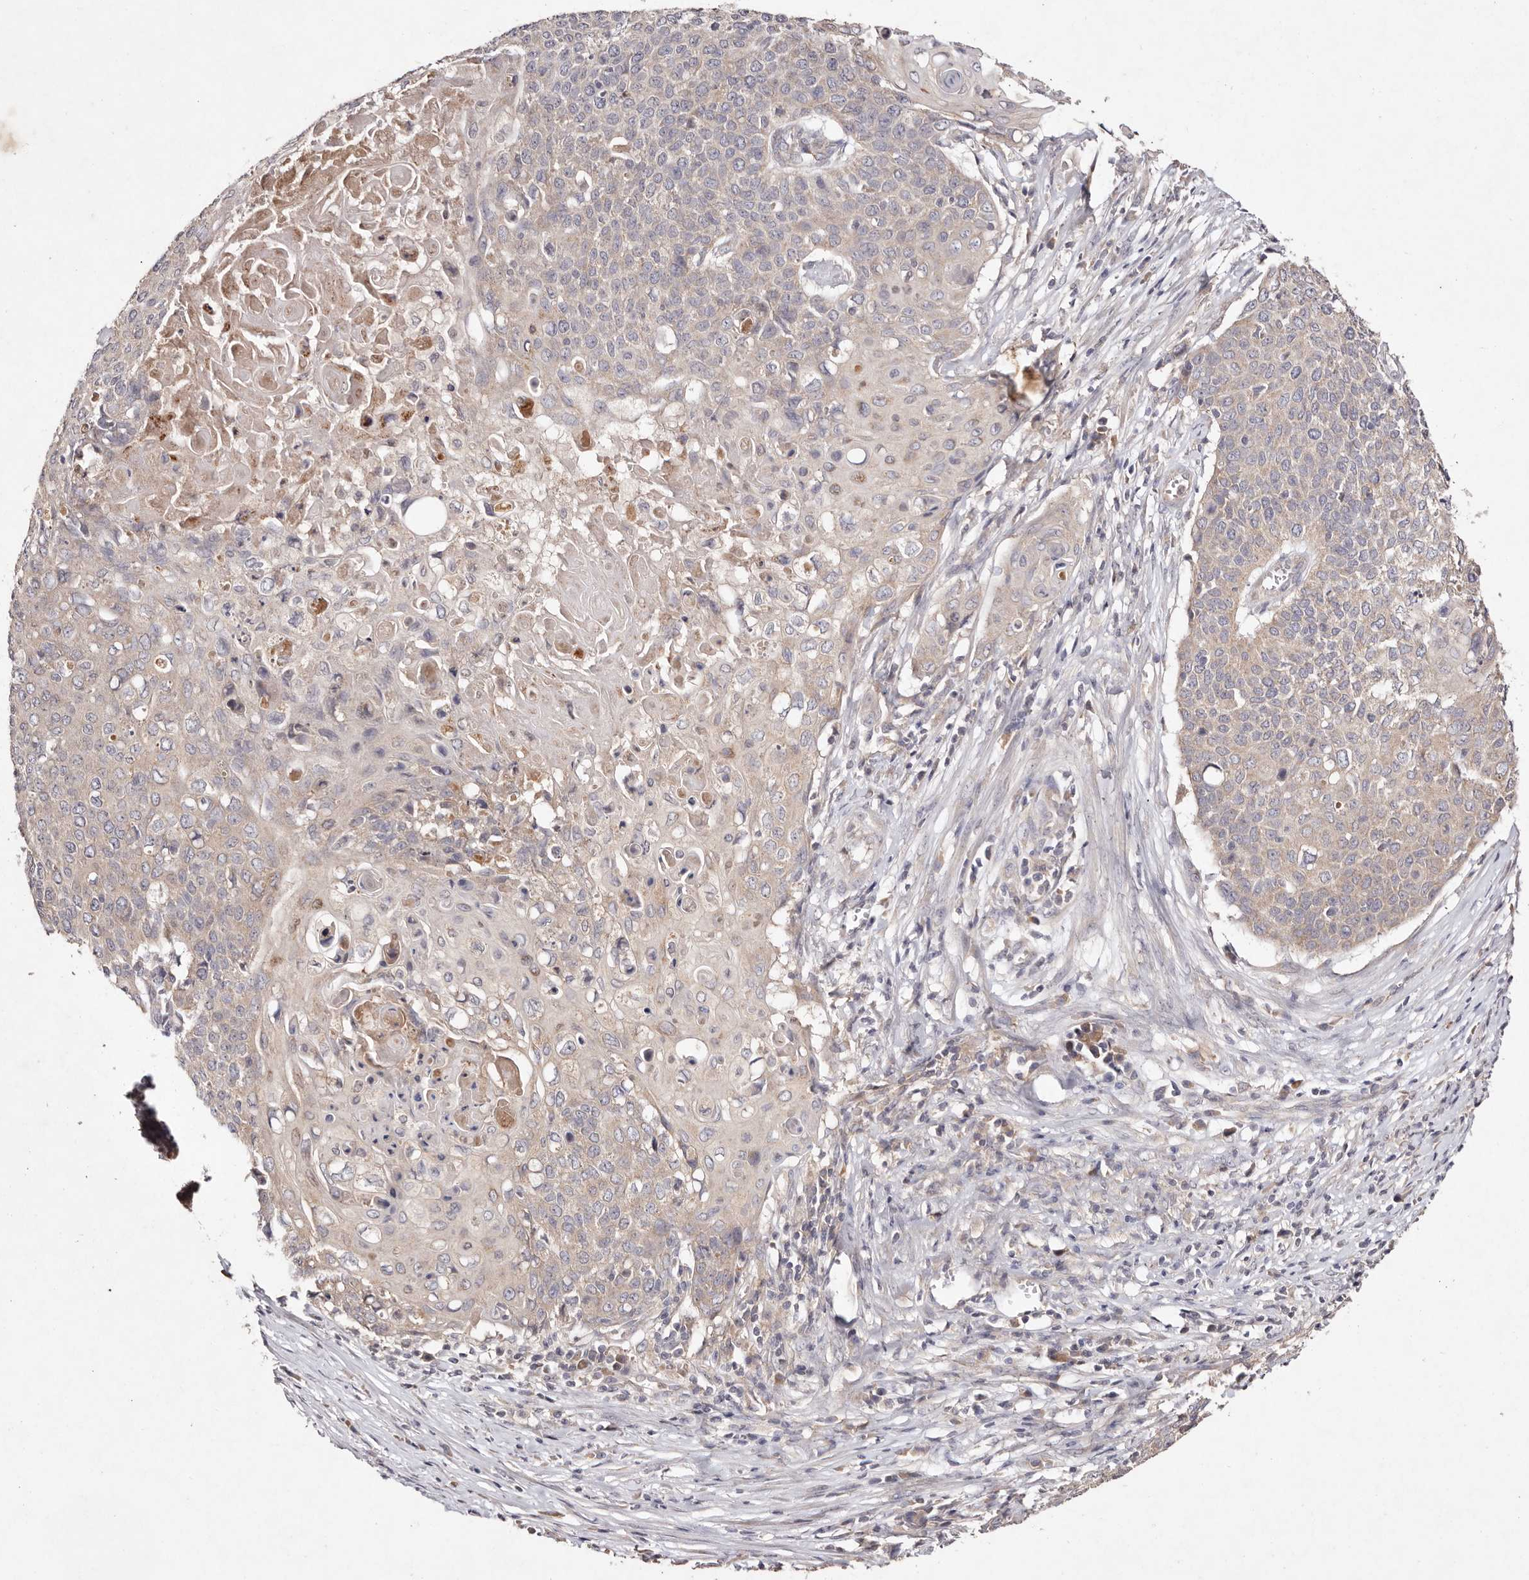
{"staining": {"intensity": "weak", "quantity": "<25%", "location": "cytoplasmic/membranous"}, "tissue": "cervical cancer", "cell_type": "Tumor cells", "image_type": "cancer", "snomed": [{"axis": "morphology", "description": "Squamous cell carcinoma, NOS"}, {"axis": "topography", "description": "Cervix"}], "caption": "DAB immunohistochemical staining of cervical cancer exhibits no significant positivity in tumor cells. (Stains: DAB (3,3'-diaminobenzidine) immunohistochemistry with hematoxylin counter stain, Microscopy: brightfield microscopy at high magnification).", "gene": "TSC2", "patient": {"sex": "female", "age": 39}}